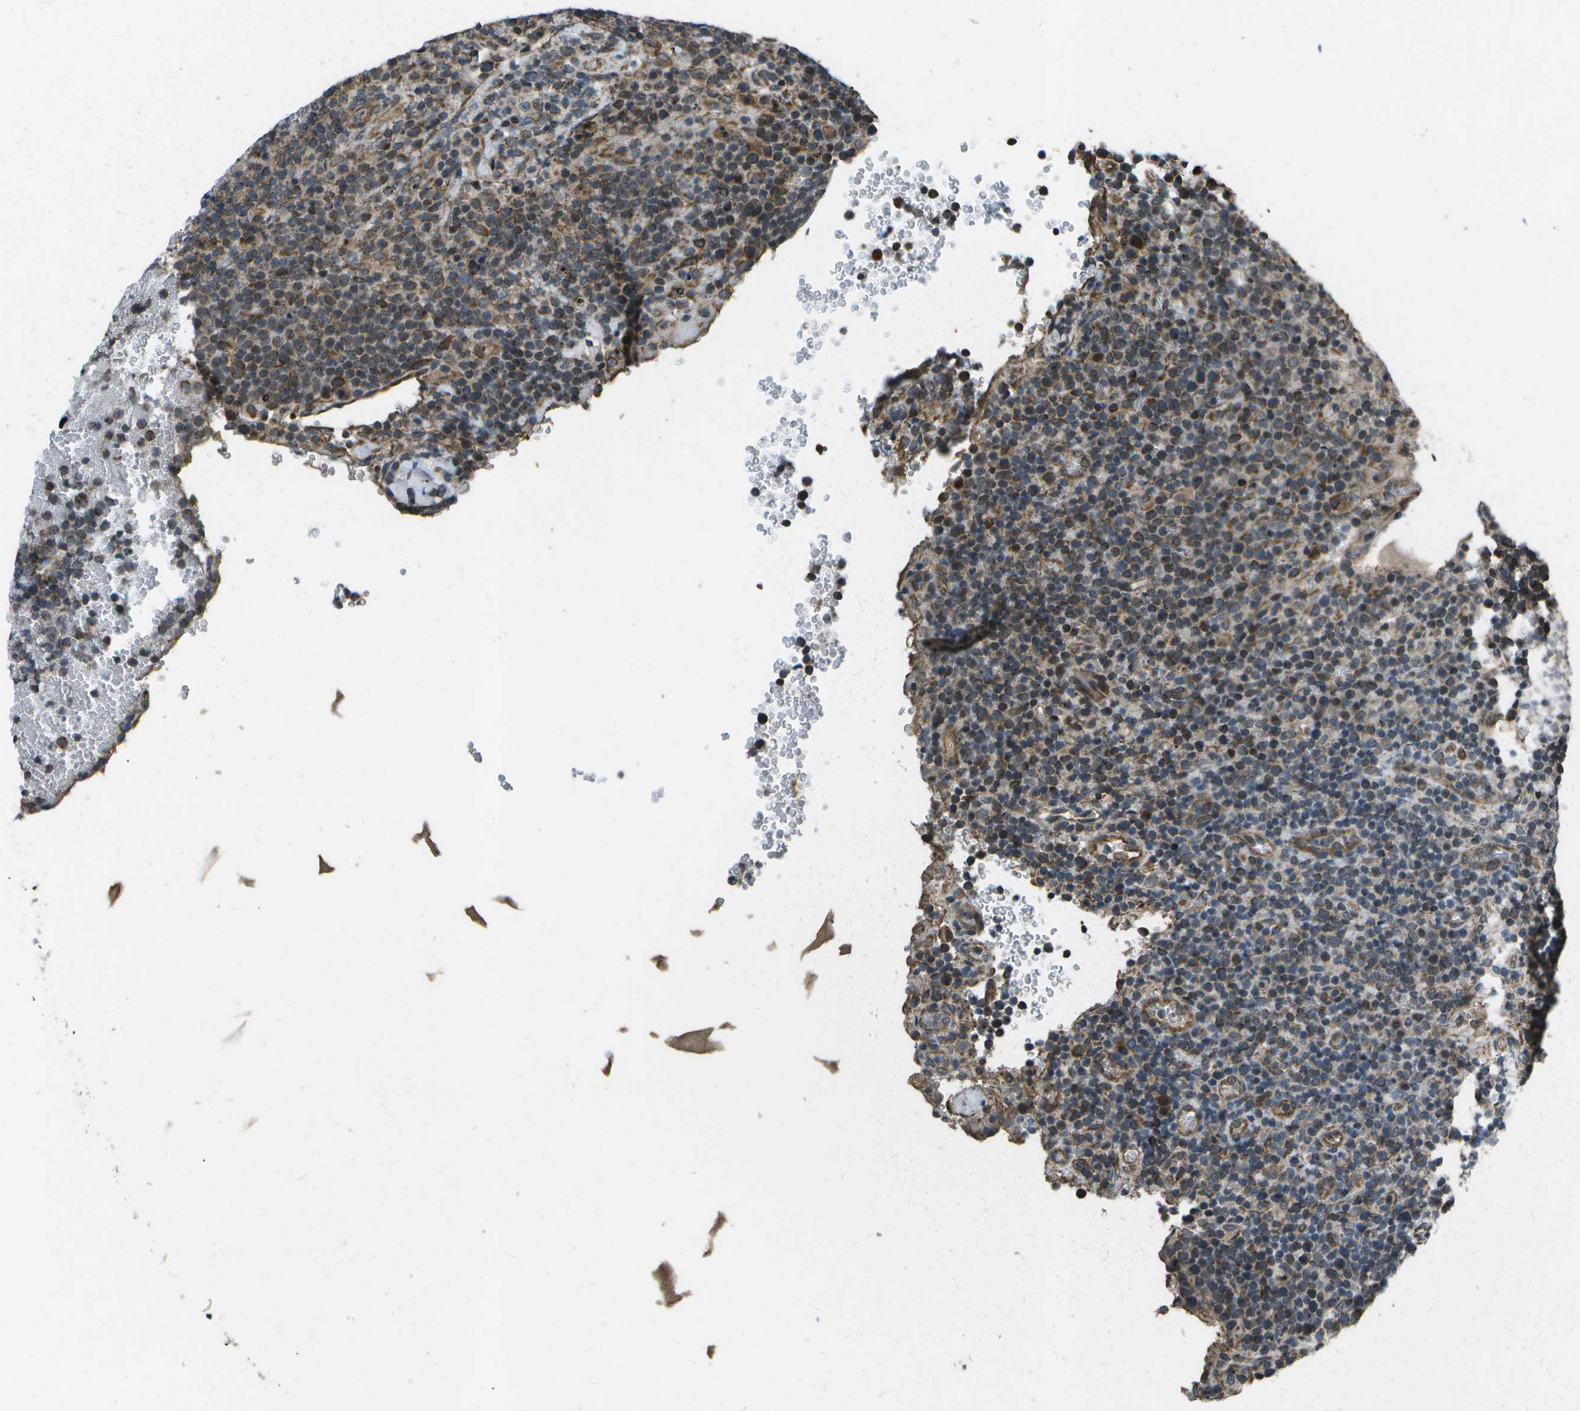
{"staining": {"intensity": "moderate", "quantity": ">75%", "location": "cytoplasmic/membranous"}, "tissue": "lymphoma", "cell_type": "Tumor cells", "image_type": "cancer", "snomed": [{"axis": "morphology", "description": "Malignant lymphoma, non-Hodgkin's type, High grade"}, {"axis": "topography", "description": "Lymph node"}], "caption": "High-grade malignant lymphoma, non-Hodgkin's type stained with DAB immunohistochemistry (IHC) reveals medium levels of moderate cytoplasmic/membranous staining in approximately >75% of tumor cells. The staining was performed using DAB (3,3'-diaminobenzidine), with brown indicating positive protein expression. Nuclei are stained blue with hematoxylin.", "gene": "EIF2AK1", "patient": {"sex": "male", "age": 61}}